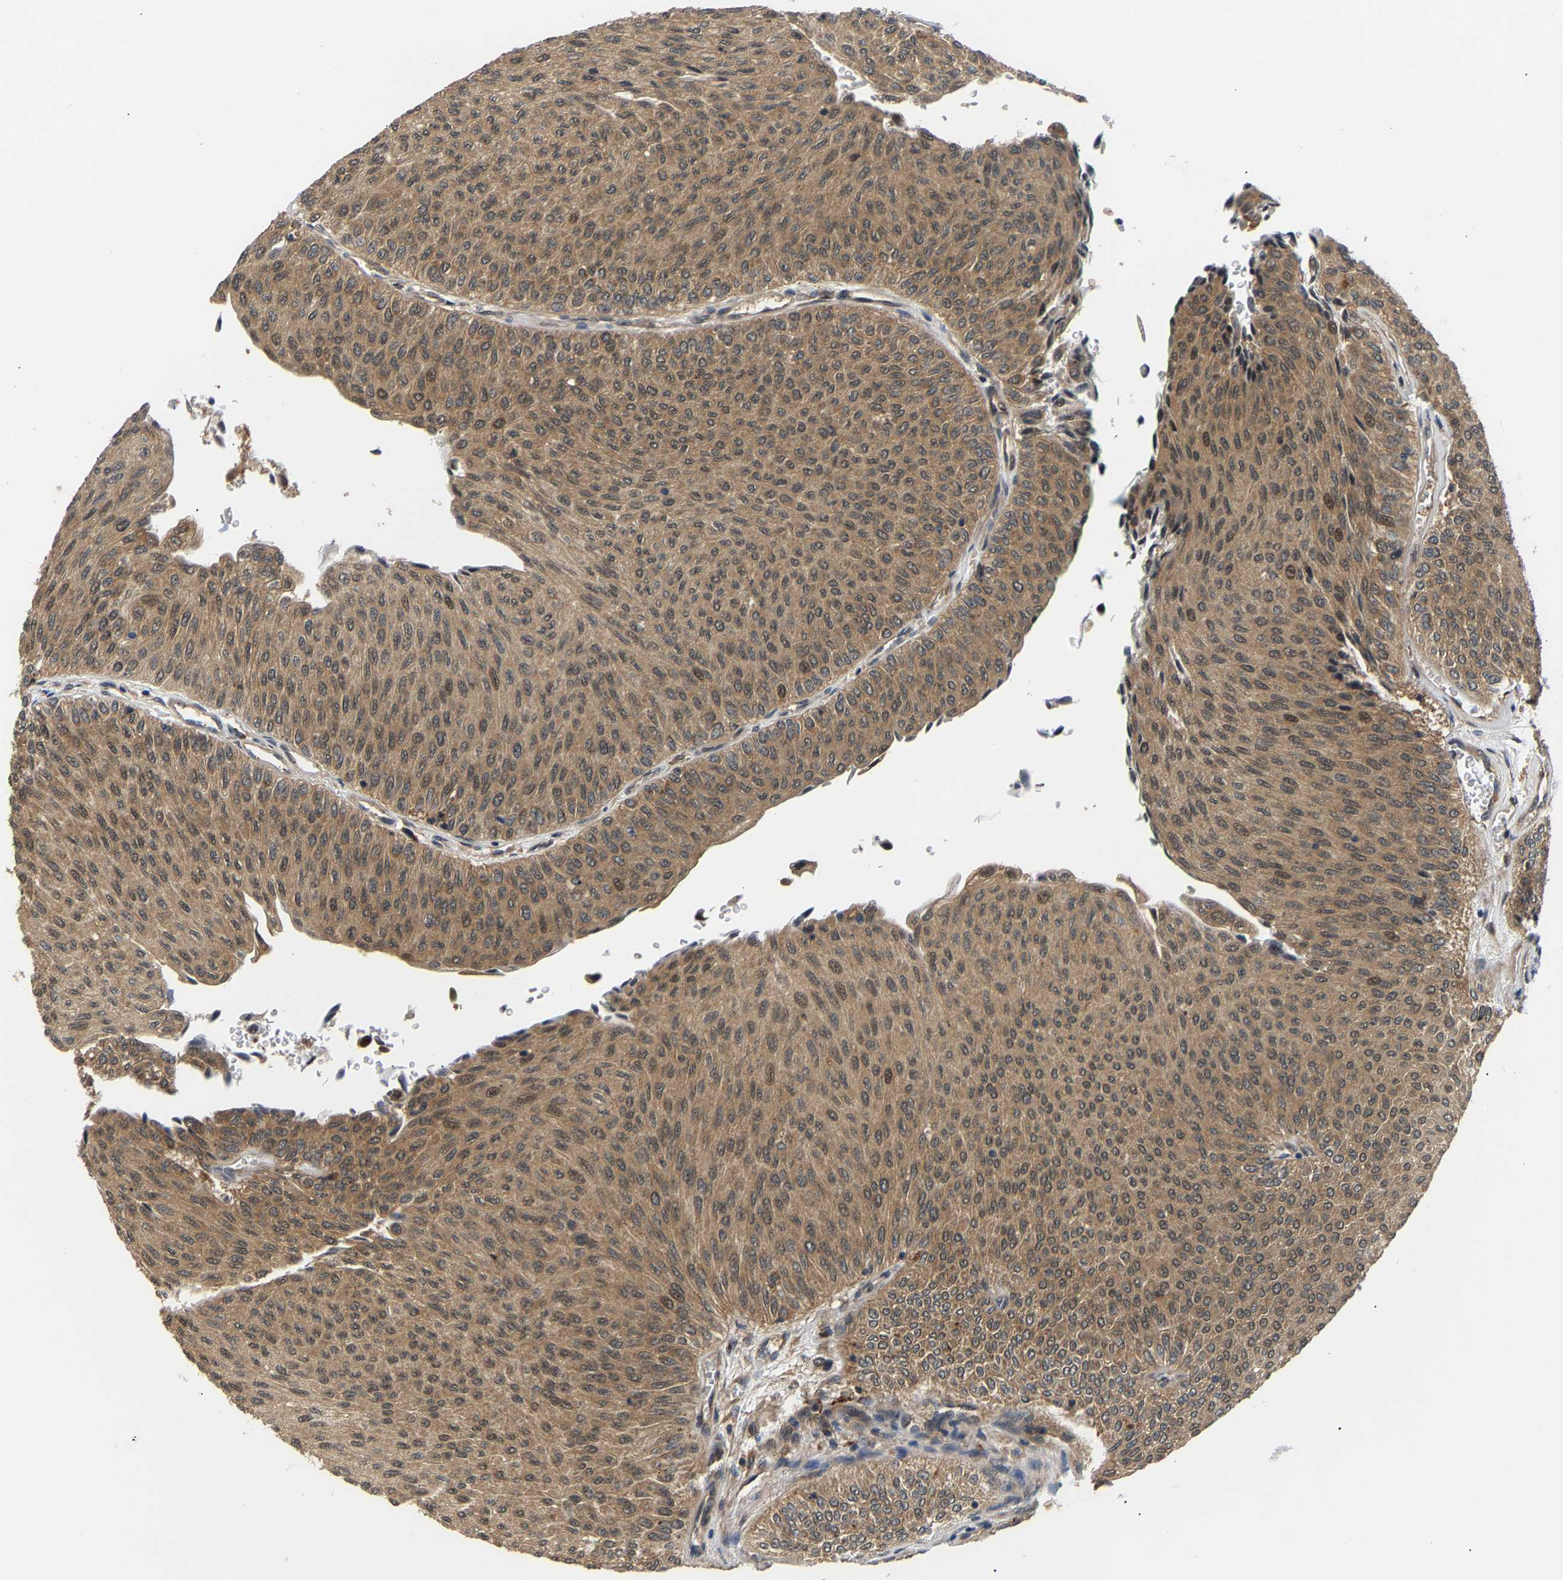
{"staining": {"intensity": "moderate", "quantity": ">75%", "location": "cytoplasmic/membranous"}, "tissue": "urothelial cancer", "cell_type": "Tumor cells", "image_type": "cancer", "snomed": [{"axis": "morphology", "description": "Urothelial carcinoma, Low grade"}, {"axis": "topography", "description": "Urinary bladder"}], "caption": "A histopathology image of human urothelial carcinoma (low-grade) stained for a protein demonstrates moderate cytoplasmic/membranous brown staining in tumor cells. (IHC, brightfield microscopy, high magnification).", "gene": "LARP6", "patient": {"sex": "male", "age": 78}}